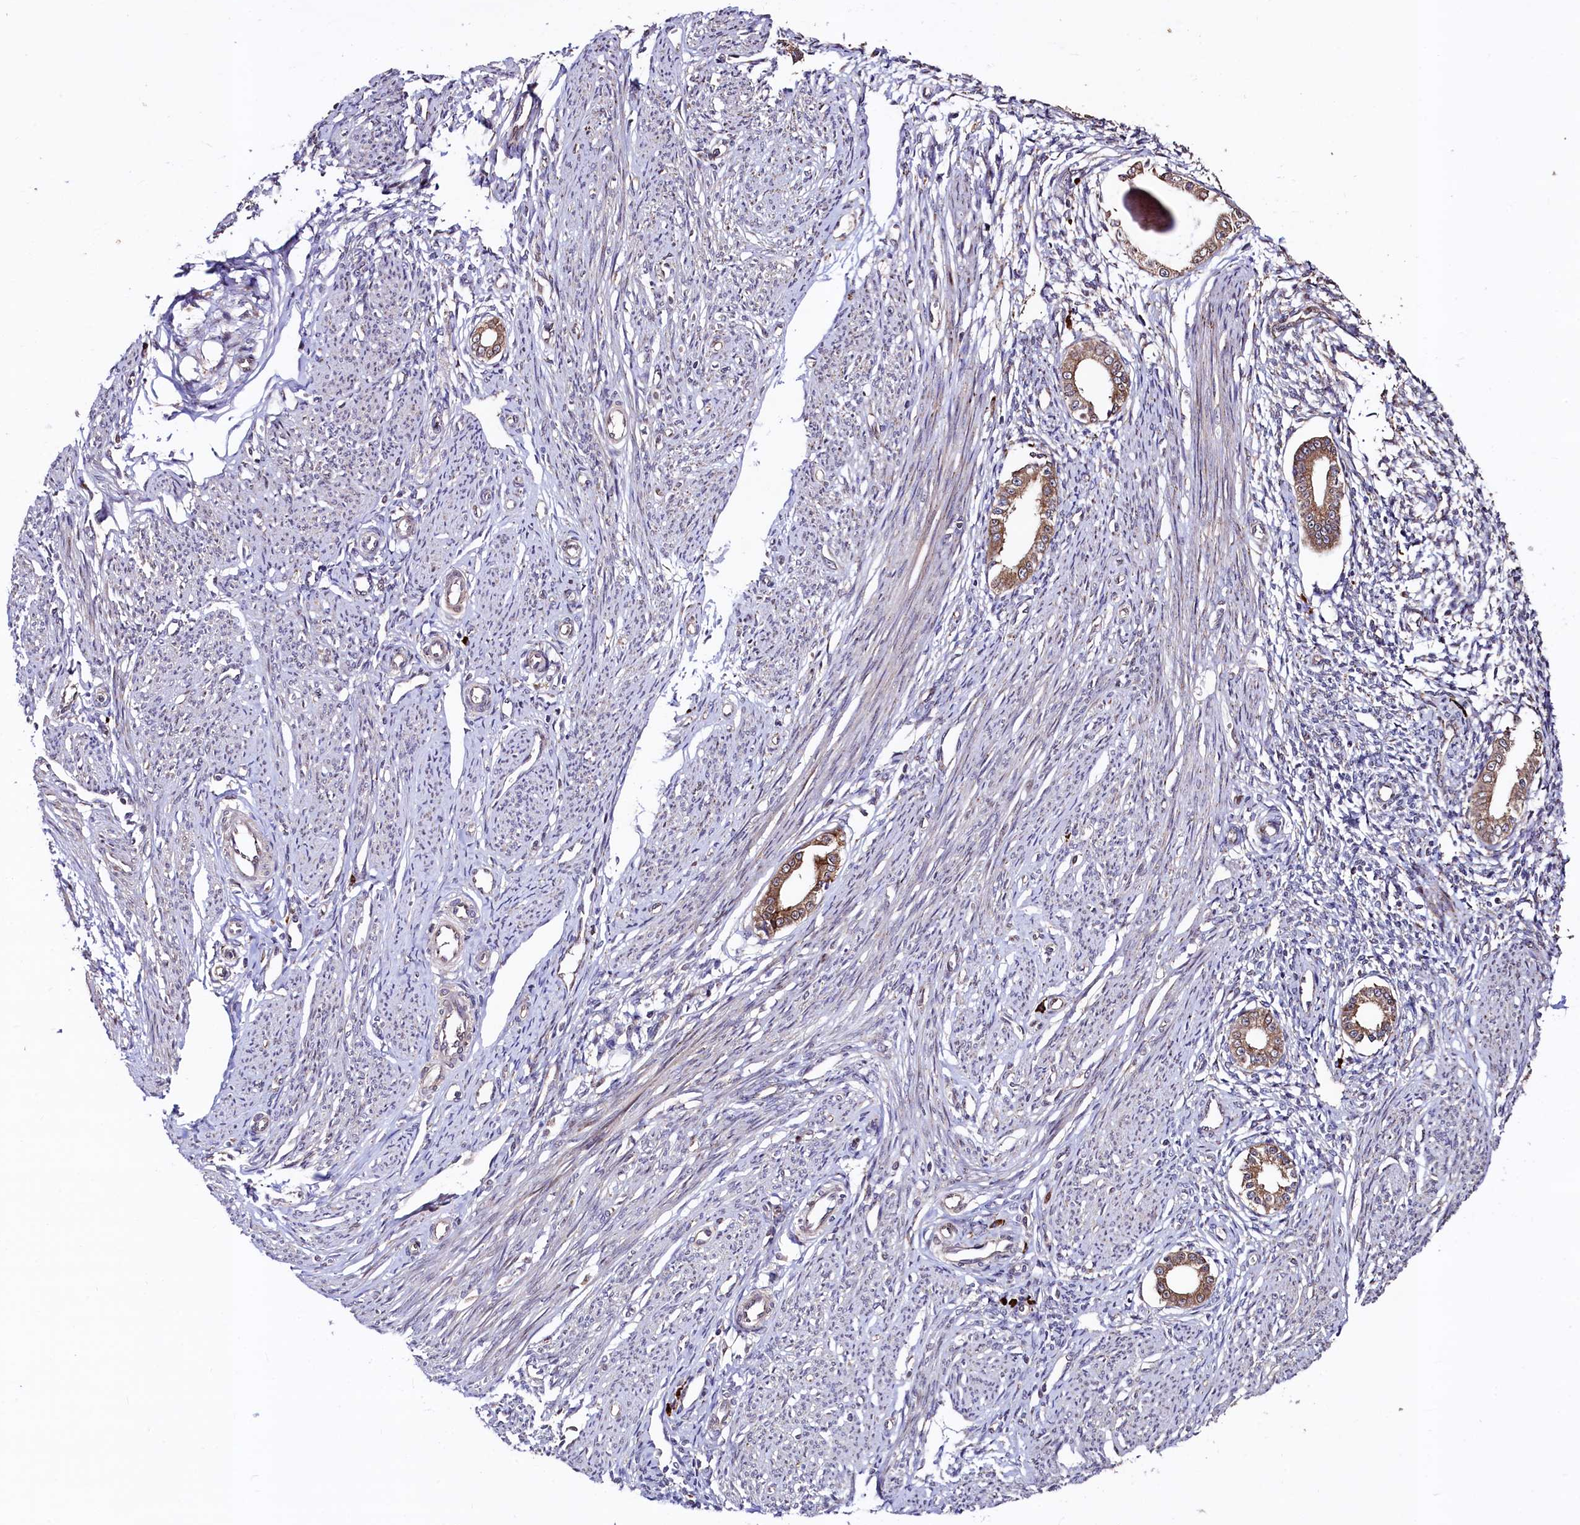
{"staining": {"intensity": "negative", "quantity": "none", "location": "none"}, "tissue": "endometrium", "cell_type": "Cells in endometrial stroma", "image_type": "normal", "snomed": [{"axis": "morphology", "description": "Normal tissue, NOS"}, {"axis": "topography", "description": "Endometrium"}], "caption": "Photomicrograph shows no protein expression in cells in endometrial stroma of unremarkable endometrium. The staining was performed using DAB to visualize the protein expression in brown, while the nuclei were stained in blue with hematoxylin (Magnification: 20x).", "gene": "C5orf15", "patient": {"sex": "female", "age": 56}}